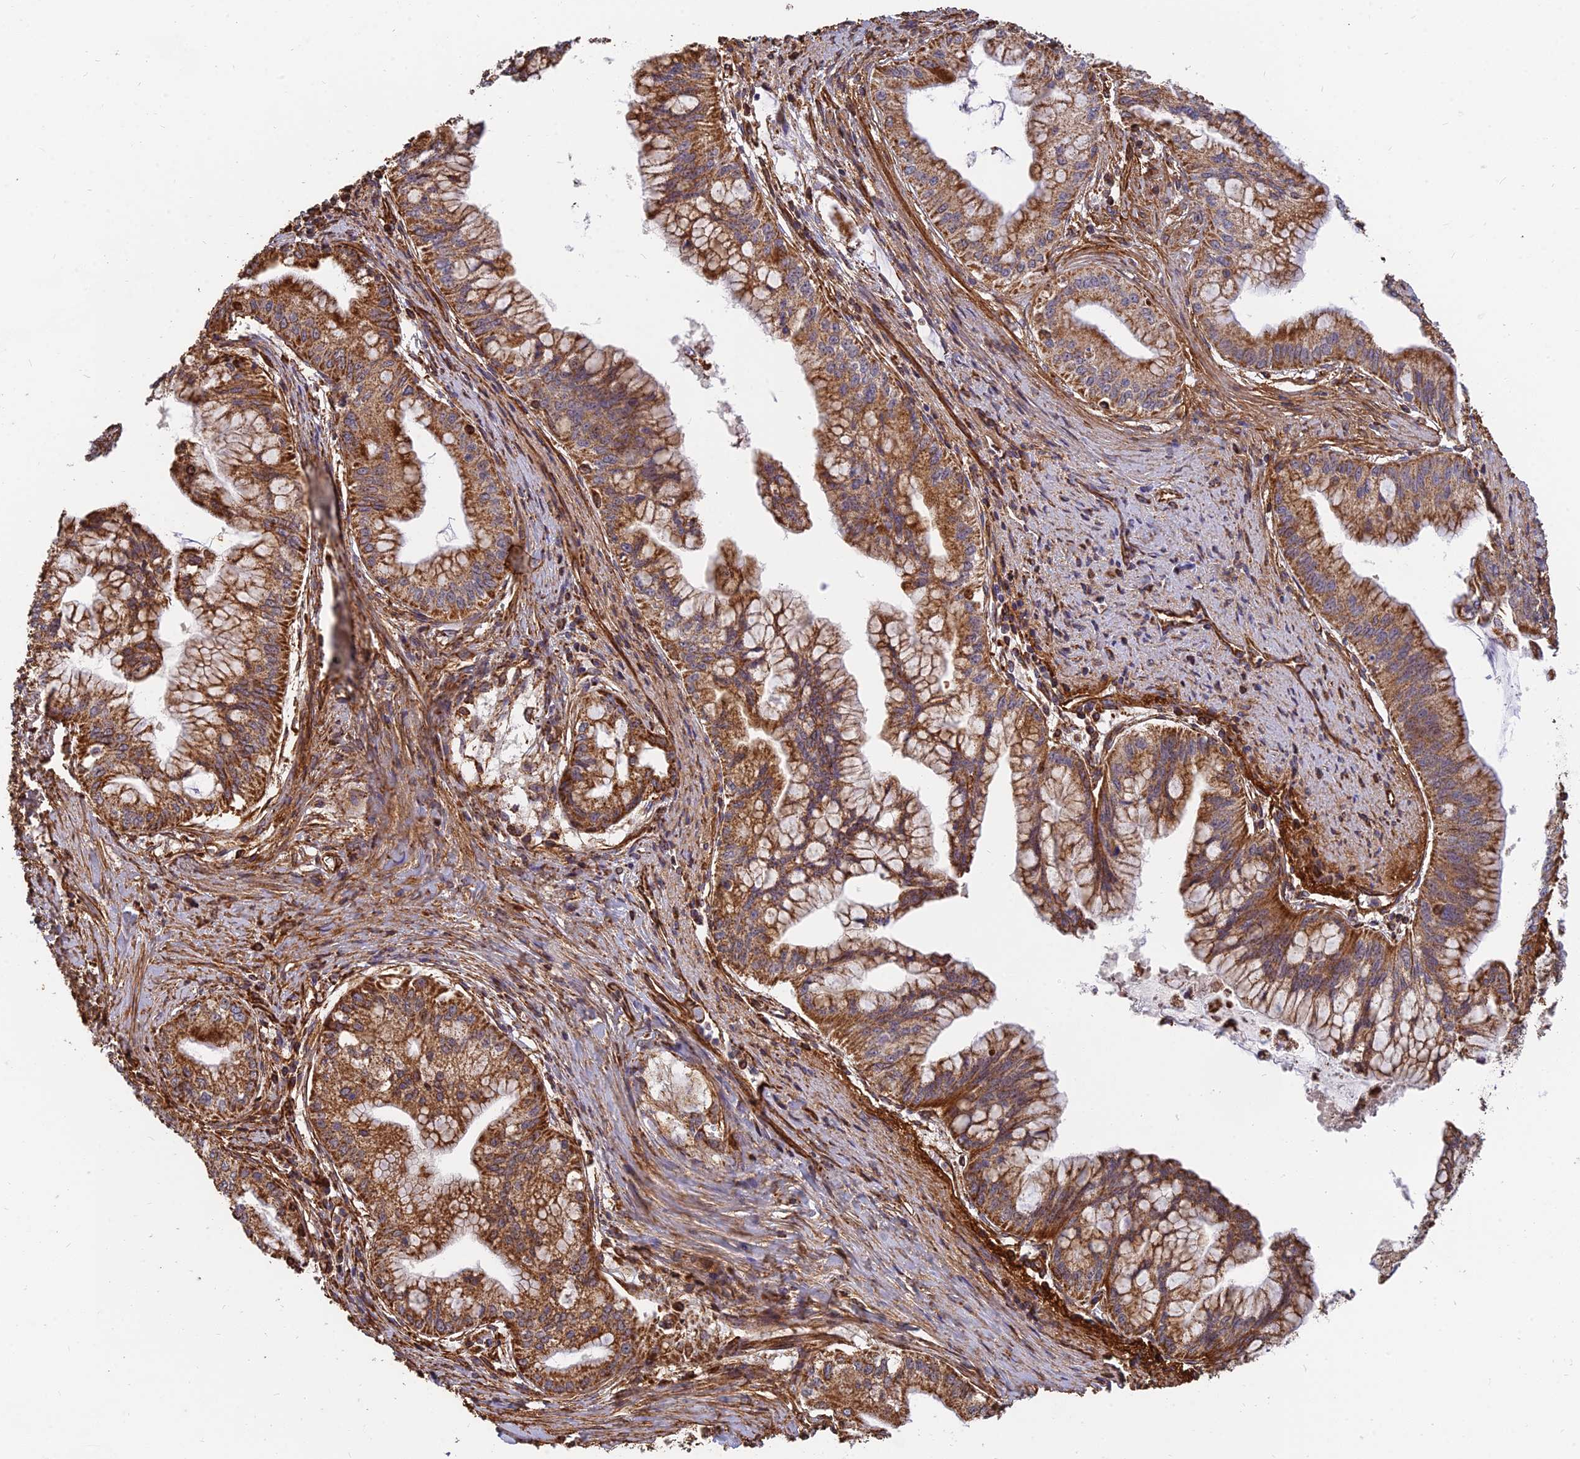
{"staining": {"intensity": "moderate", "quantity": ">75%", "location": "cytoplasmic/membranous"}, "tissue": "pancreatic cancer", "cell_type": "Tumor cells", "image_type": "cancer", "snomed": [{"axis": "morphology", "description": "Adenocarcinoma, NOS"}, {"axis": "topography", "description": "Pancreas"}], "caption": "Human adenocarcinoma (pancreatic) stained with a brown dye reveals moderate cytoplasmic/membranous positive staining in about >75% of tumor cells.", "gene": "DSTYK", "patient": {"sex": "male", "age": 46}}